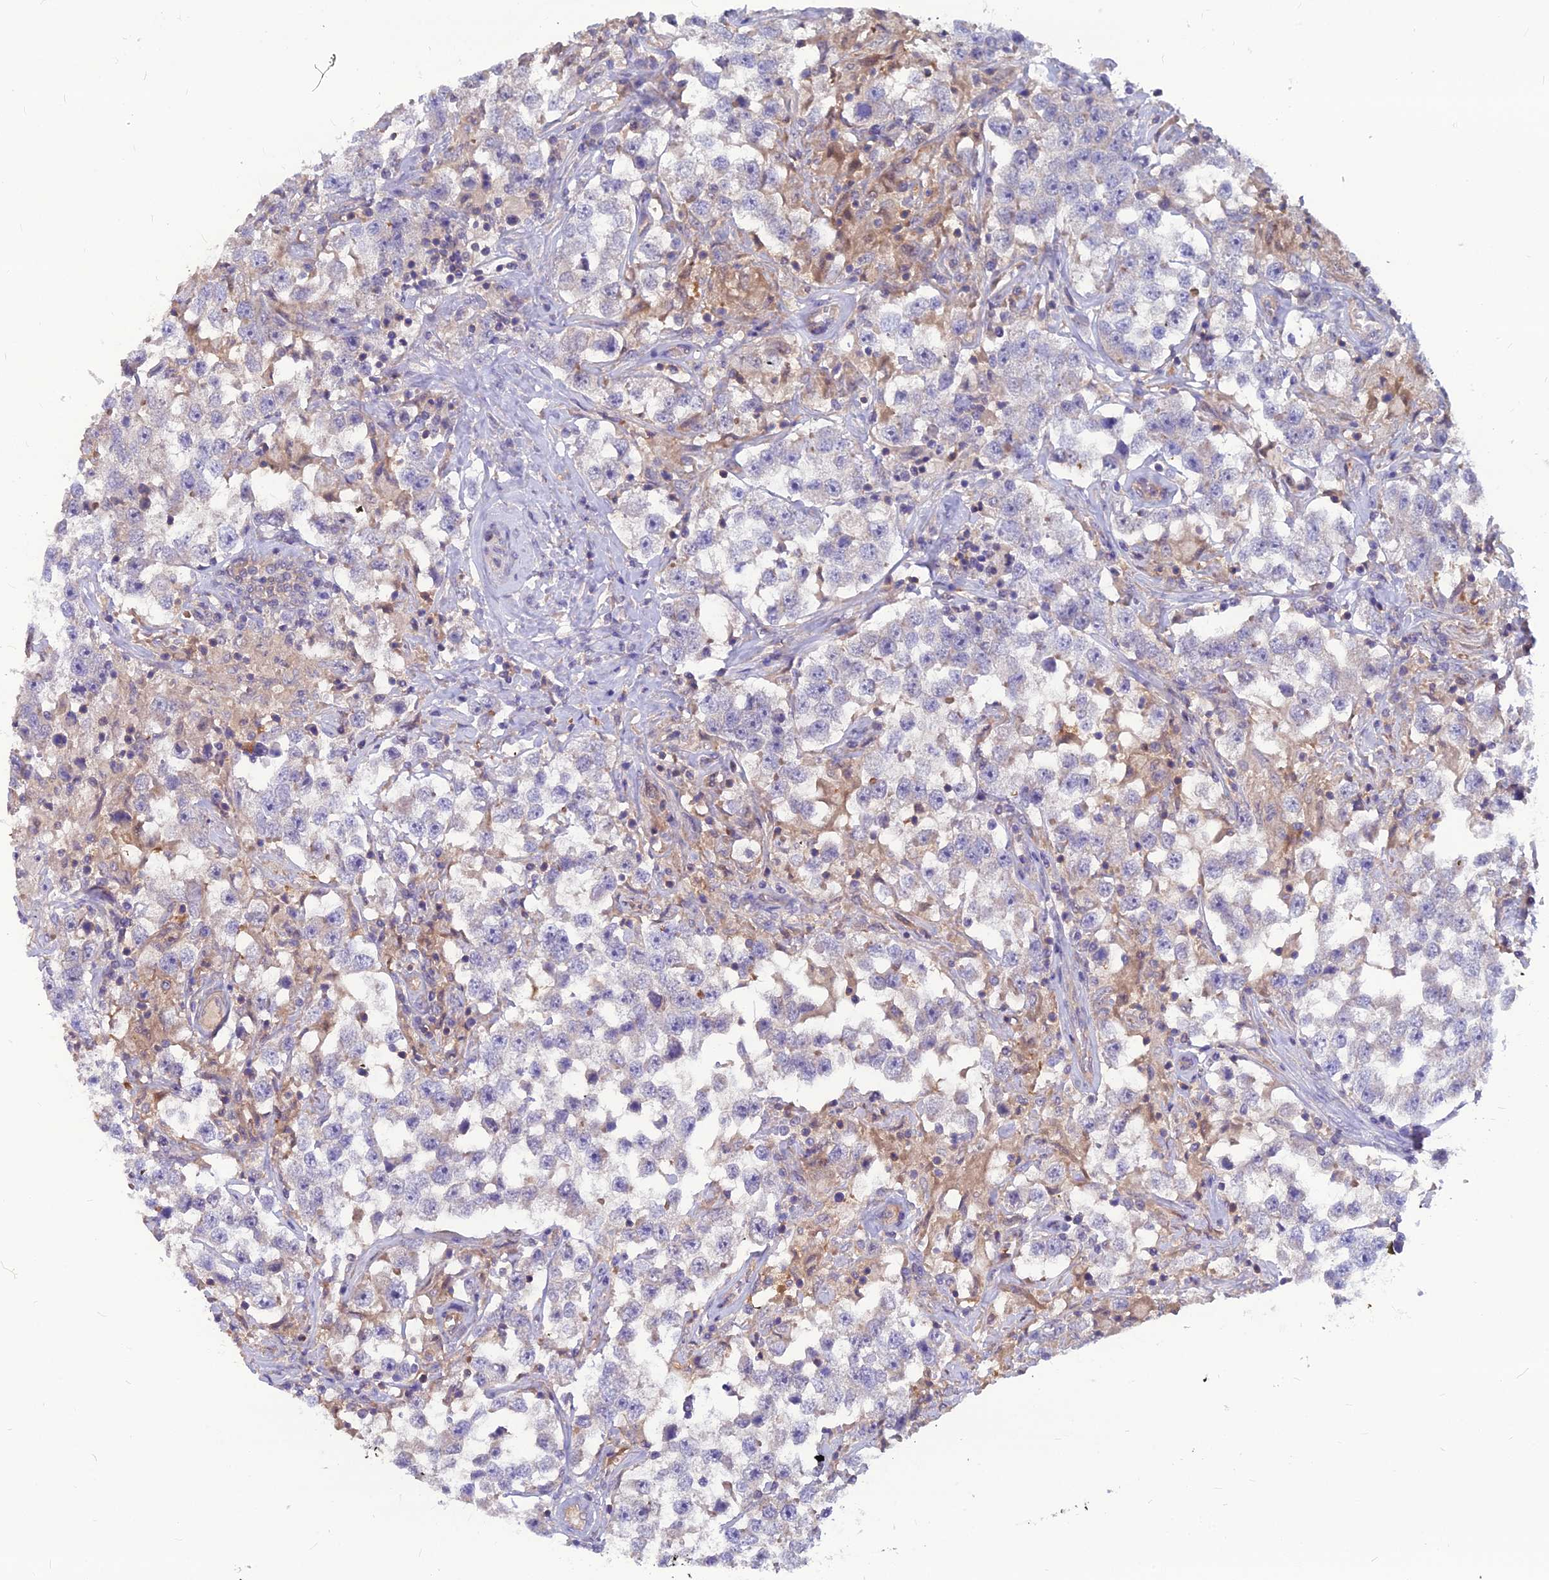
{"staining": {"intensity": "negative", "quantity": "none", "location": "none"}, "tissue": "testis cancer", "cell_type": "Tumor cells", "image_type": "cancer", "snomed": [{"axis": "morphology", "description": "Seminoma, NOS"}, {"axis": "topography", "description": "Testis"}], "caption": "Immunohistochemistry (IHC) of human testis cancer (seminoma) displays no staining in tumor cells. Nuclei are stained in blue.", "gene": "MVD", "patient": {"sex": "male", "age": 46}}